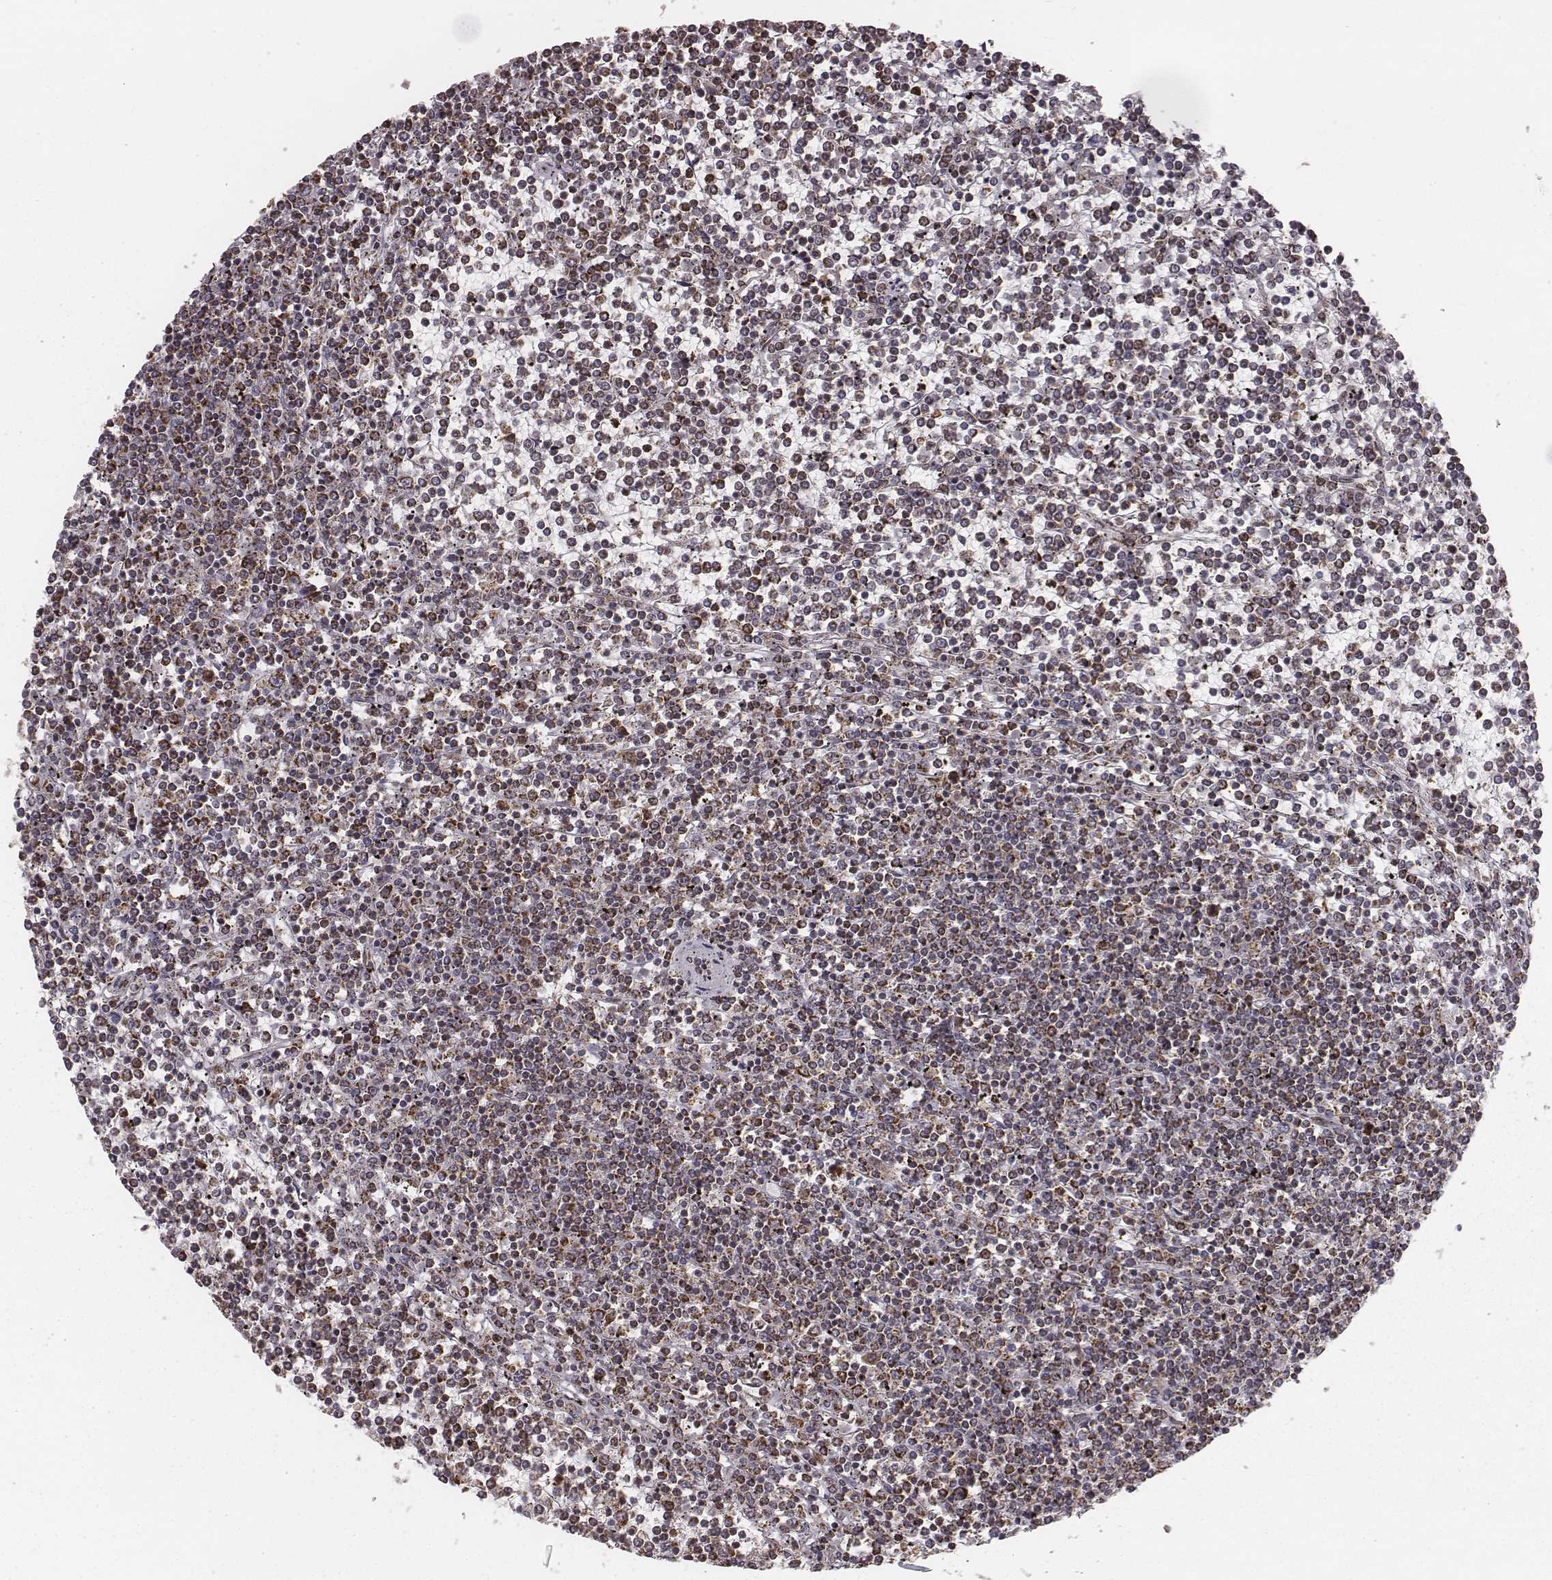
{"staining": {"intensity": "moderate", "quantity": "<25%", "location": "cytoplasmic/membranous"}, "tissue": "lymphoma", "cell_type": "Tumor cells", "image_type": "cancer", "snomed": [{"axis": "morphology", "description": "Malignant lymphoma, non-Hodgkin's type, Low grade"}, {"axis": "topography", "description": "Spleen"}], "caption": "A brown stain labels moderate cytoplasmic/membranous positivity of a protein in human malignant lymphoma, non-Hodgkin's type (low-grade) tumor cells. (IHC, brightfield microscopy, high magnification).", "gene": "ACOT2", "patient": {"sex": "female", "age": 19}}